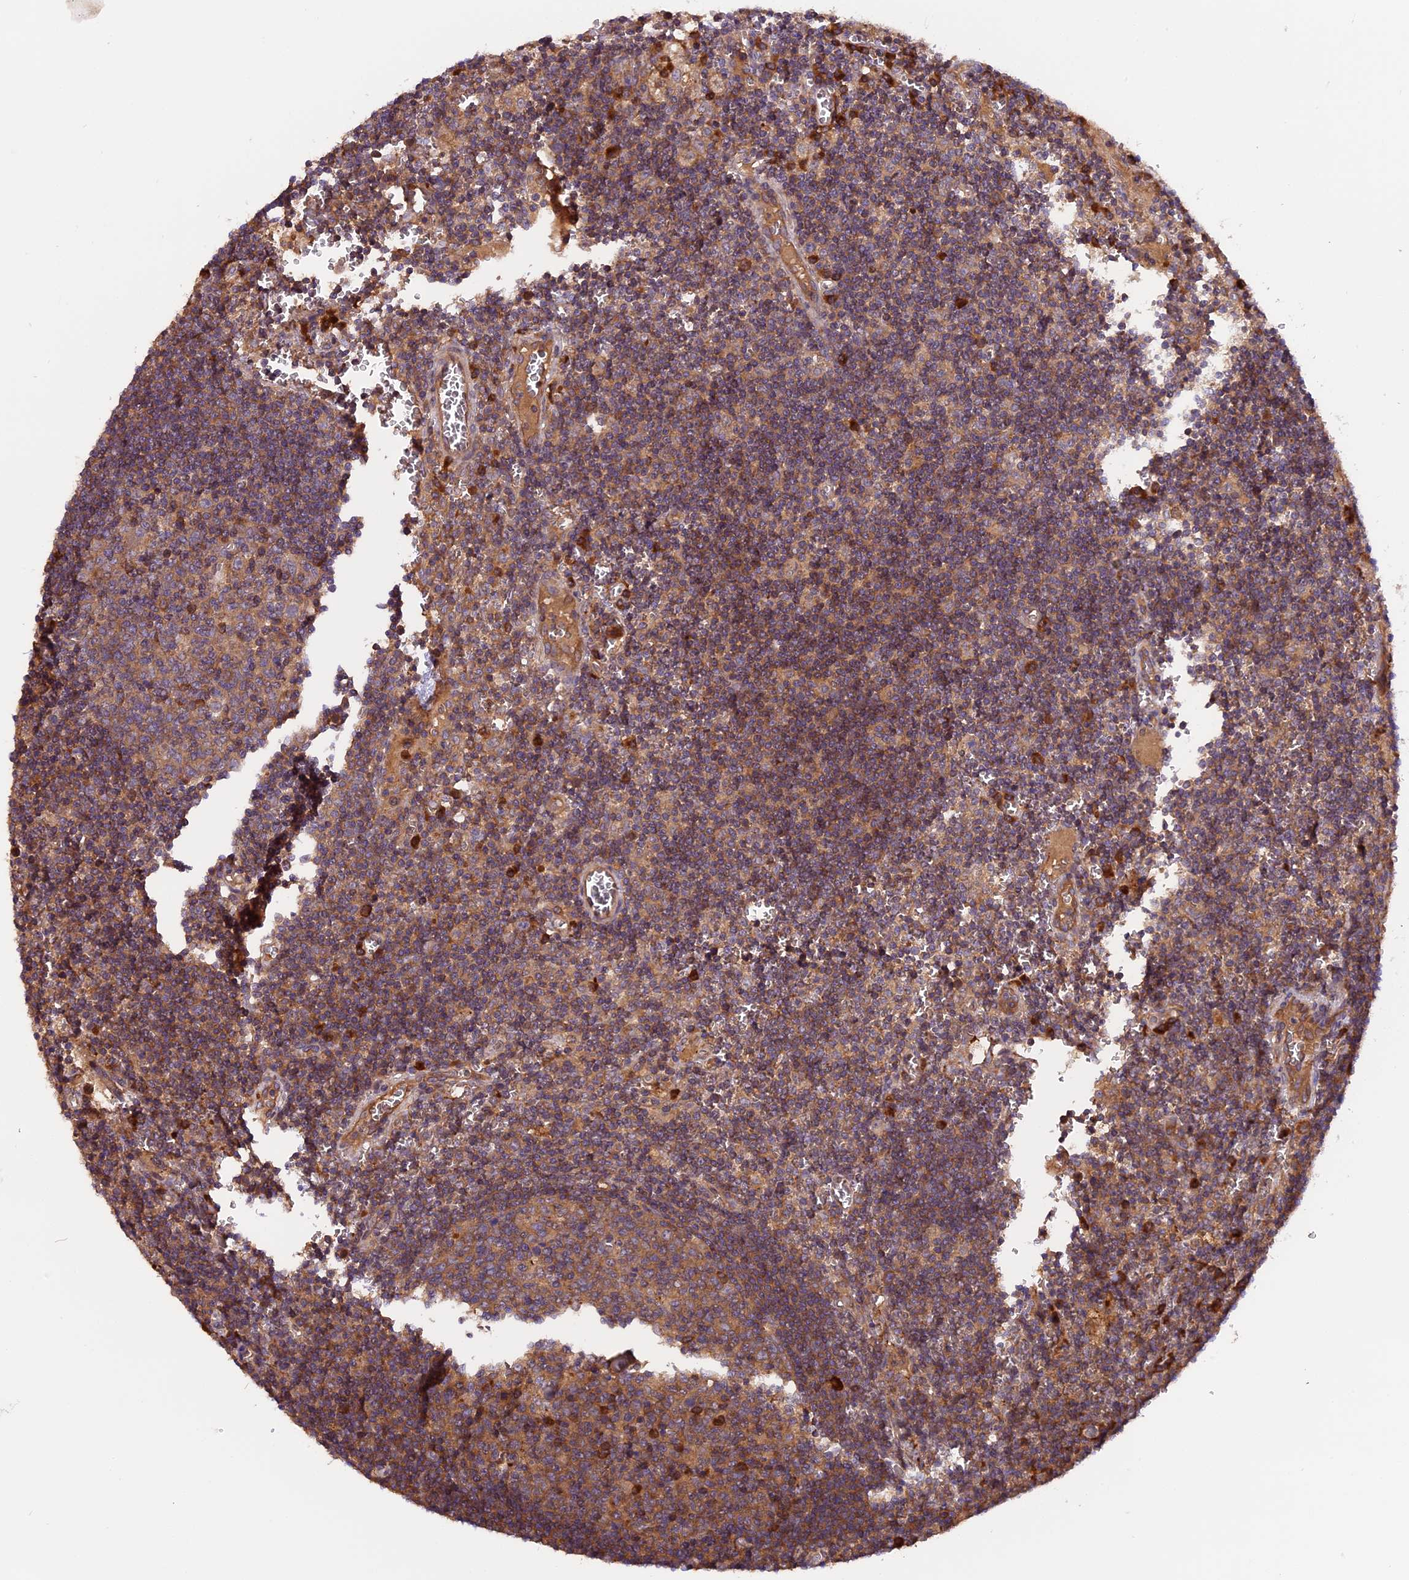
{"staining": {"intensity": "strong", "quantity": "<25%", "location": "cytoplasmic/membranous"}, "tissue": "lymph node", "cell_type": "Germinal center cells", "image_type": "normal", "snomed": [{"axis": "morphology", "description": "Normal tissue, NOS"}, {"axis": "topography", "description": "Lymph node"}], "caption": "Protein staining of normal lymph node shows strong cytoplasmic/membranous expression in about <25% of germinal center cells. (brown staining indicates protein expression, while blue staining denotes nuclei).", "gene": "SETD6", "patient": {"sex": "female", "age": 73}}